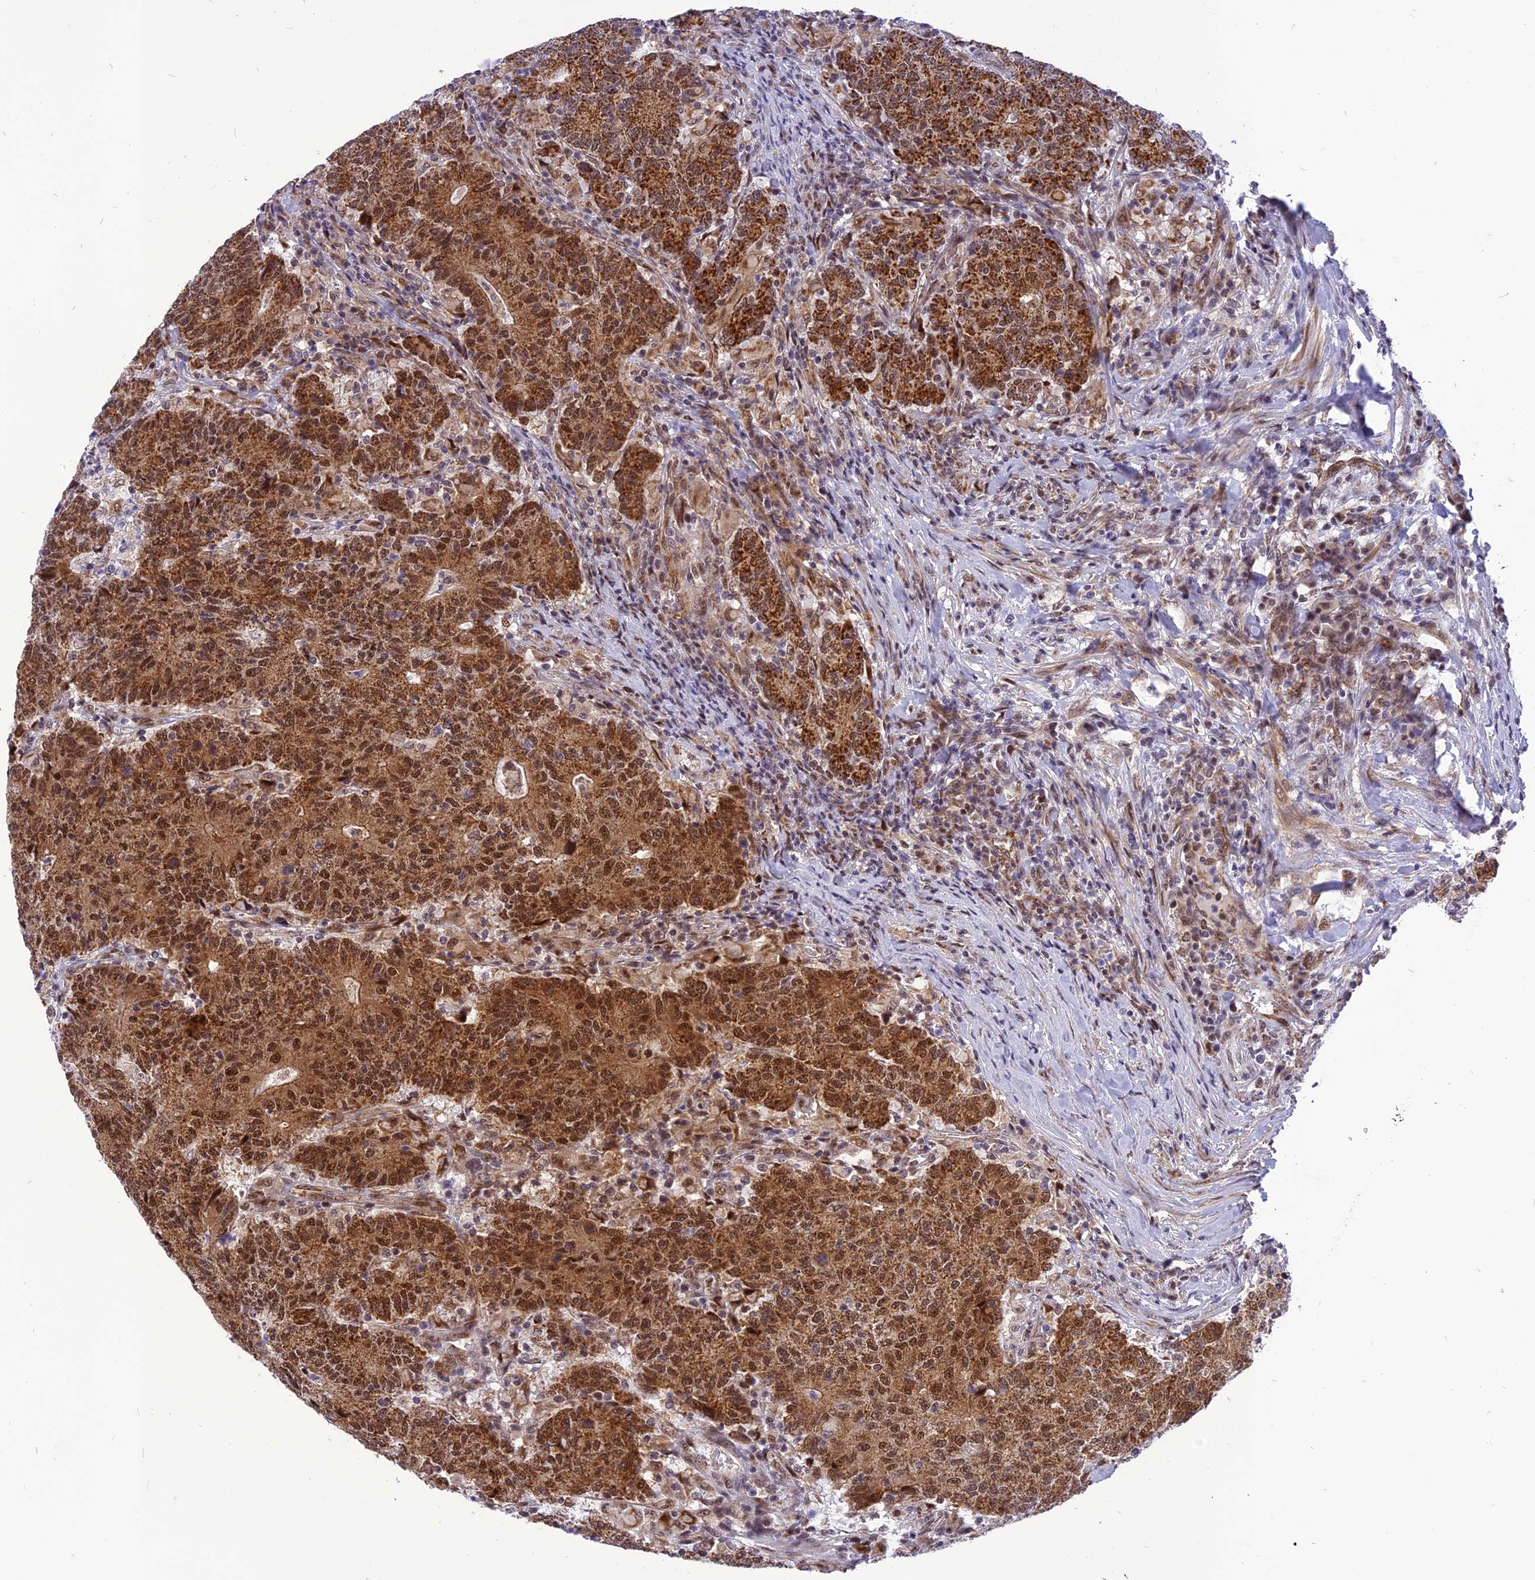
{"staining": {"intensity": "moderate", "quantity": ">75%", "location": "cytoplasmic/membranous,nuclear"}, "tissue": "colorectal cancer", "cell_type": "Tumor cells", "image_type": "cancer", "snomed": [{"axis": "morphology", "description": "Adenocarcinoma, NOS"}, {"axis": "topography", "description": "Colon"}], "caption": "Tumor cells display moderate cytoplasmic/membranous and nuclear staining in about >75% of cells in colorectal cancer (adenocarcinoma).", "gene": "CMC1", "patient": {"sex": "female", "age": 75}}